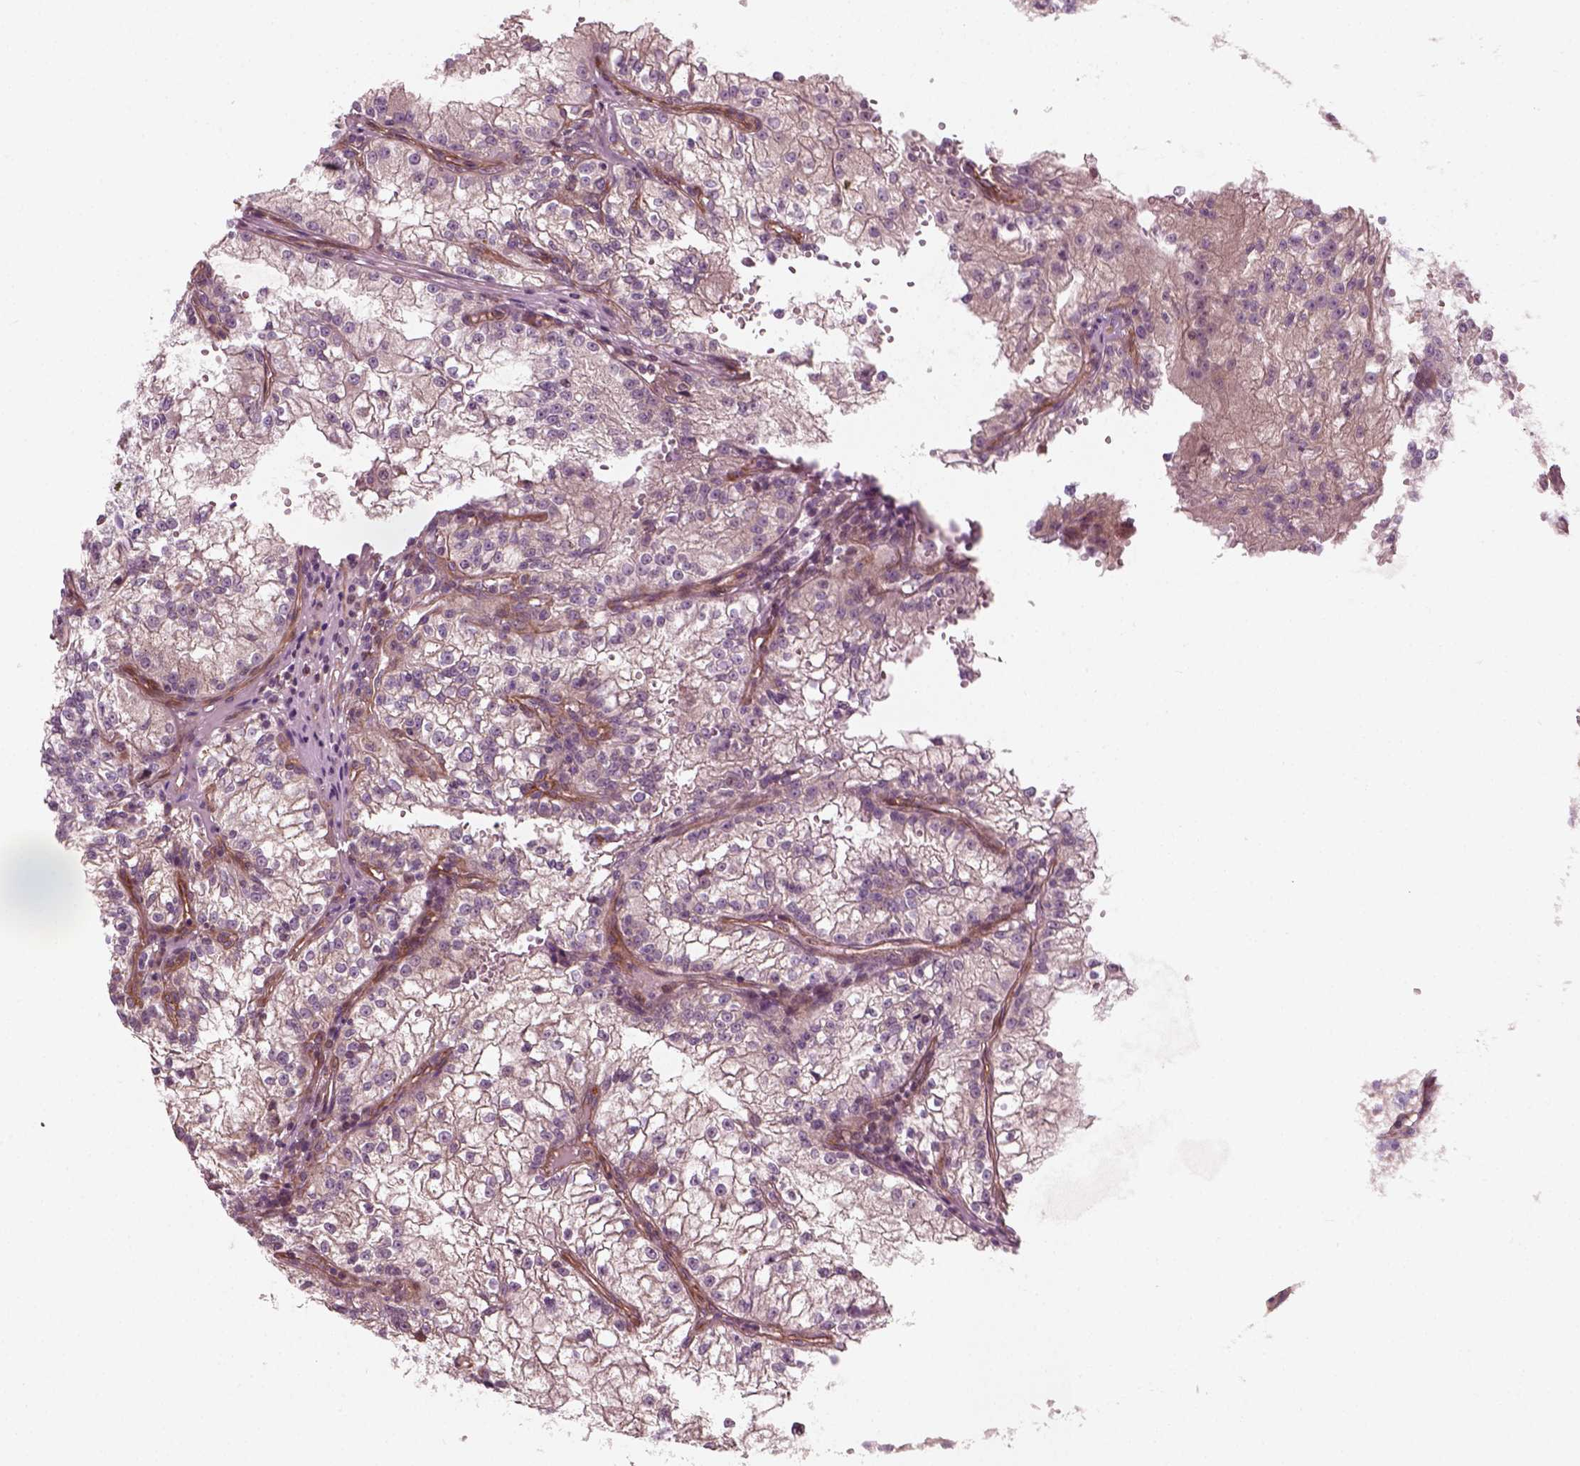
{"staining": {"intensity": "negative", "quantity": "none", "location": "none"}, "tissue": "renal cancer", "cell_type": "Tumor cells", "image_type": "cancer", "snomed": [{"axis": "morphology", "description": "Adenocarcinoma, NOS"}, {"axis": "topography", "description": "Kidney"}], "caption": "This is a image of immunohistochemistry (IHC) staining of adenocarcinoma (renal), which shows no expression in tumor cells.", "gene": "DNASE1L1", "patient": {"sex": "male", "age": 36}}